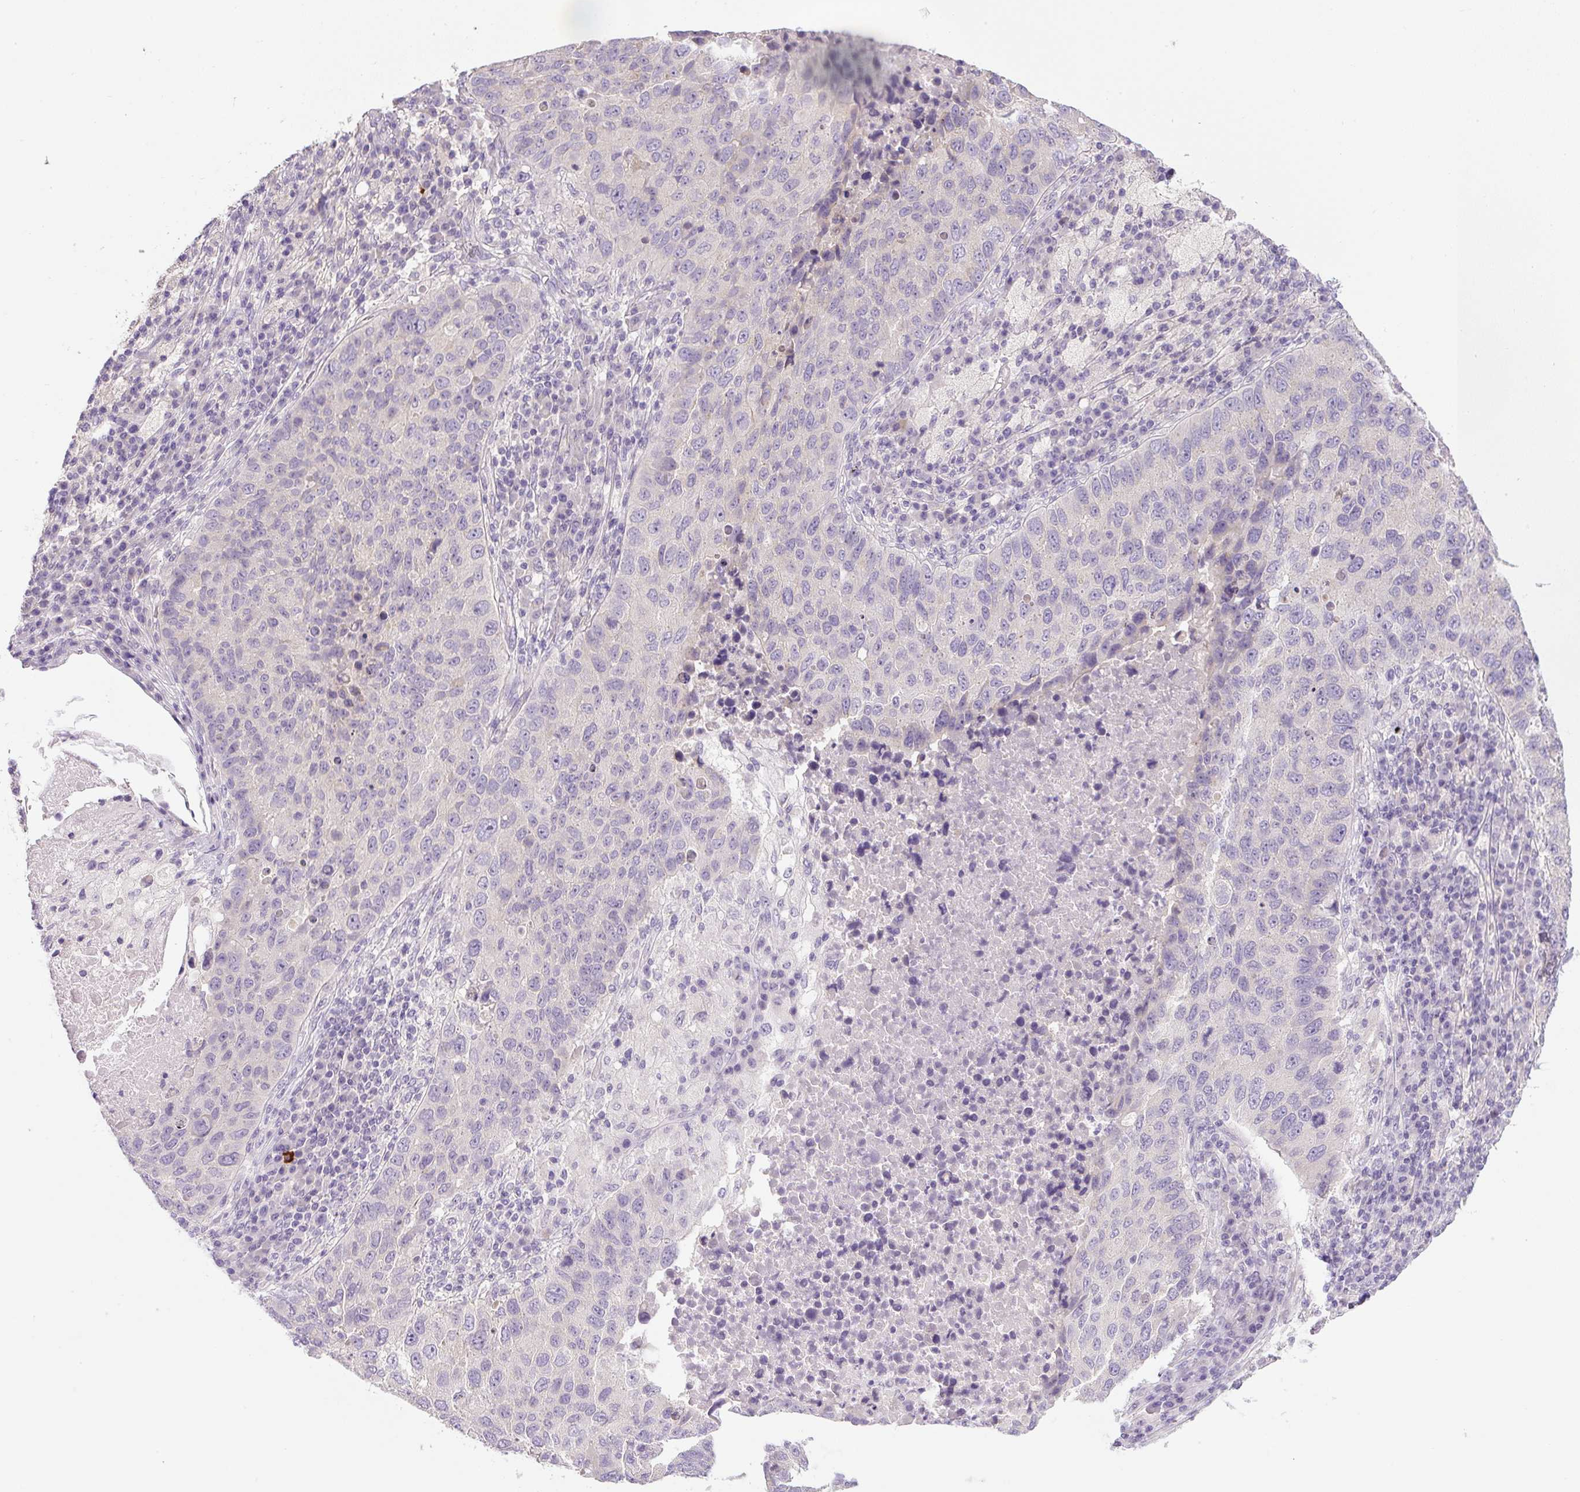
{"staining": {"intensity": "negative", "quantity": "none", "location": "none"}, "tissue": "lung cancer", "cell_type": "Tumor cells", "image_type": "cancer", "snomed": [{"axis": "morphology", "description": "Squamous cell carcinoma, NOS"}, {"axis": "topography", "description": "Lung"}], "caption": "The histopathology image displays no staining of tumor cells in lung cancer (squamous cell carcinoma).", "gene": "UBL3", "patient": {"sex": "male", "age": 73}}